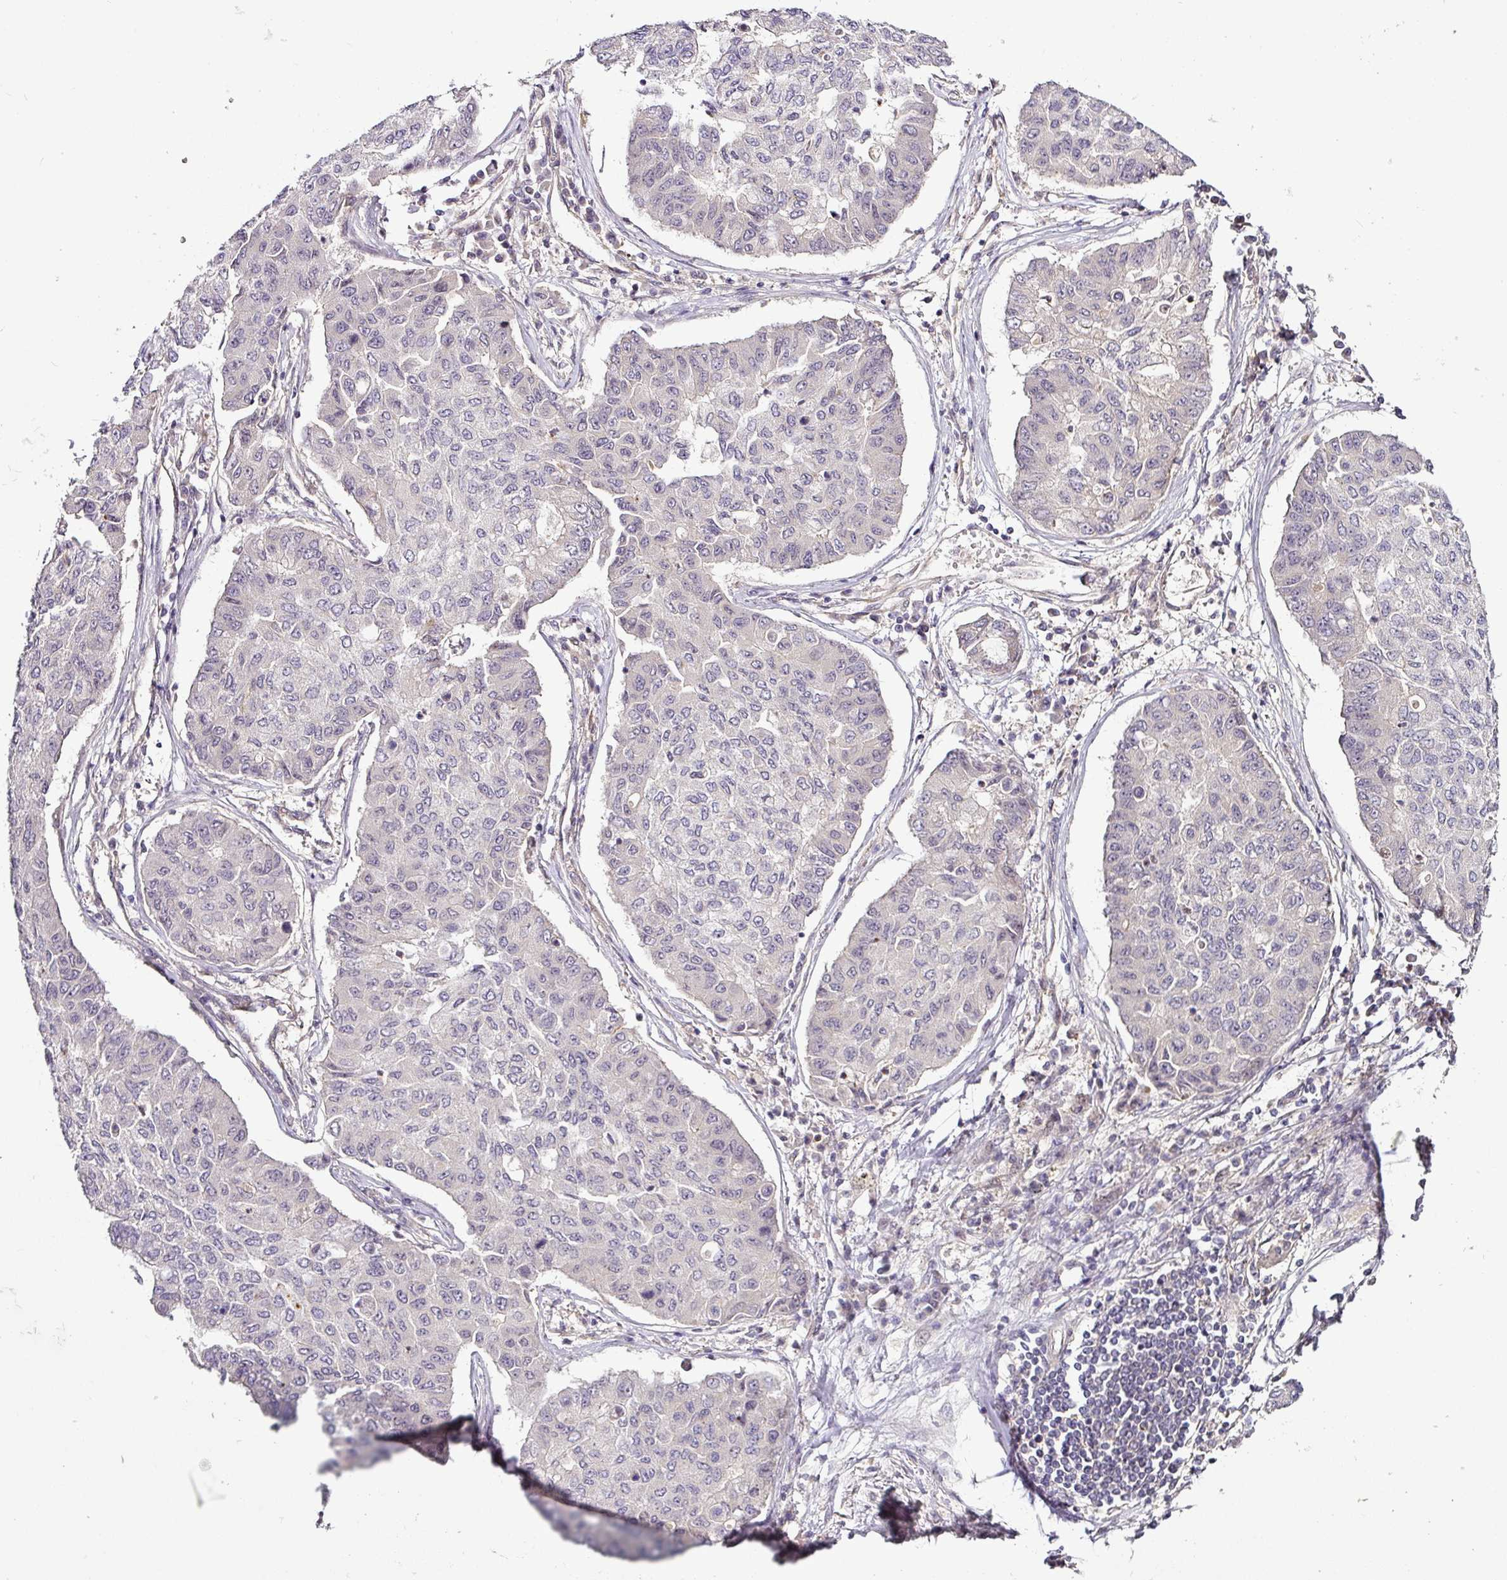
{"staining": {"intensity": "negative", "quantity": "none", "location": "none"}, "tissue": "lung cancer", "cell_type": "Tumor cells", "image_type": "cancer", "snomed": [{"axis": "morphology", "description": "Squamous cell carcinoma, NOS"}, {"axis": "topography", "description": "Lung"}], "caption": "Lung squamous cell carcinoma stained for a protein using immunohistochemistry shows no expression tumor cells.", "gene": "DCAF13", "patient": {"sex": "male", "age": 74}}